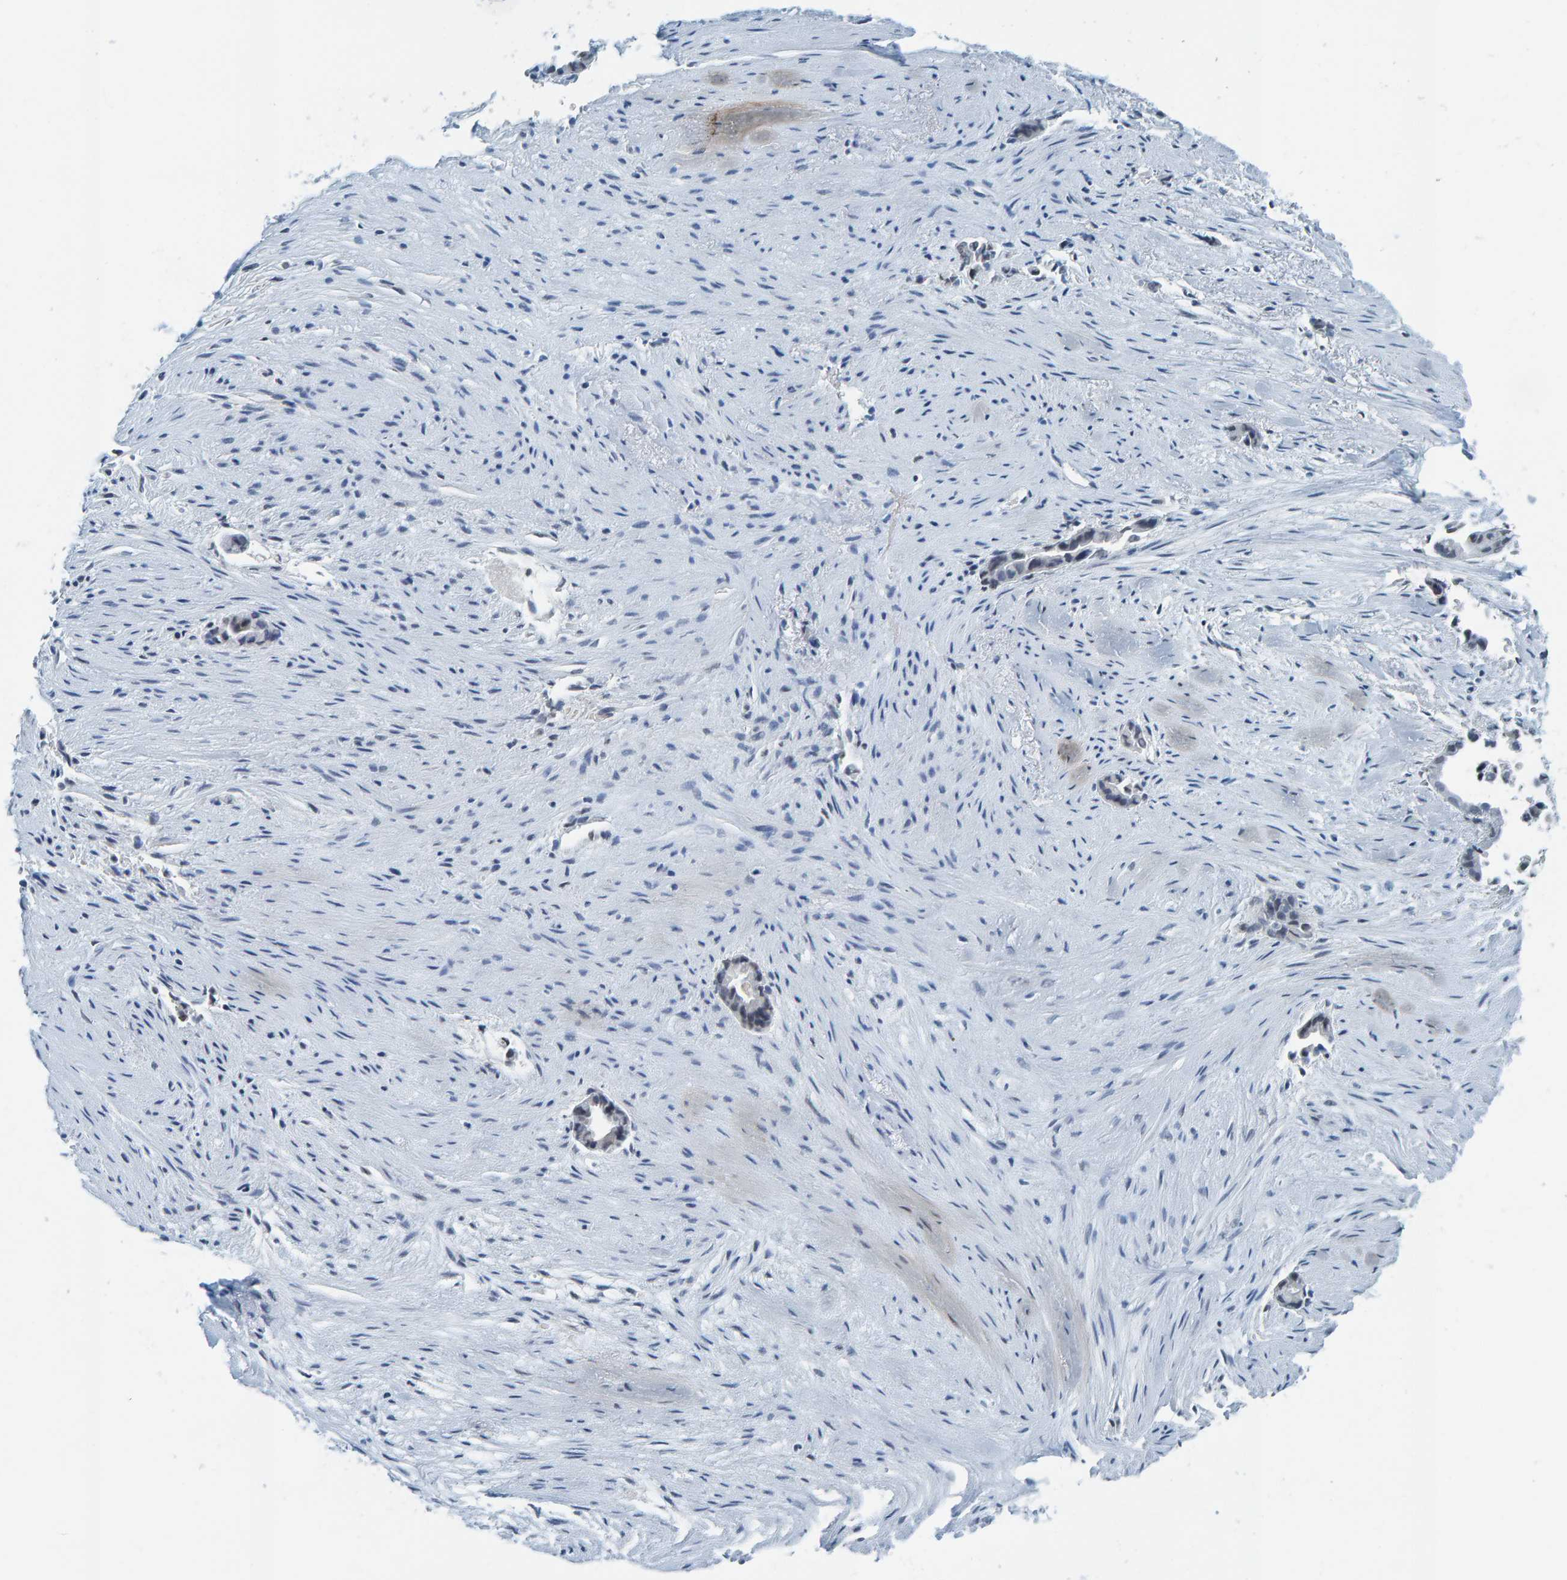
{"staining": {"intensity": "negative", "quantity": "none", "location": "none"}, "tissue": "liver cancer", "cell_type": "Tumor cells", "image_type": "cancer", "snomed": [{"axis": "morphology", "description": "Cholangiocarcinoma"}, {"axis": "topography", "description": "Liver"}], "caption": "Immunohistochemistry image of liver cancer stained for a protein (brown), which displays no staining in tumor cells. (DAB (3,3'-diaminobenzidine) immunohistochemistry, high magnification).", "gene": "CNP", "patient": {"sex": "female", "age": 55}}